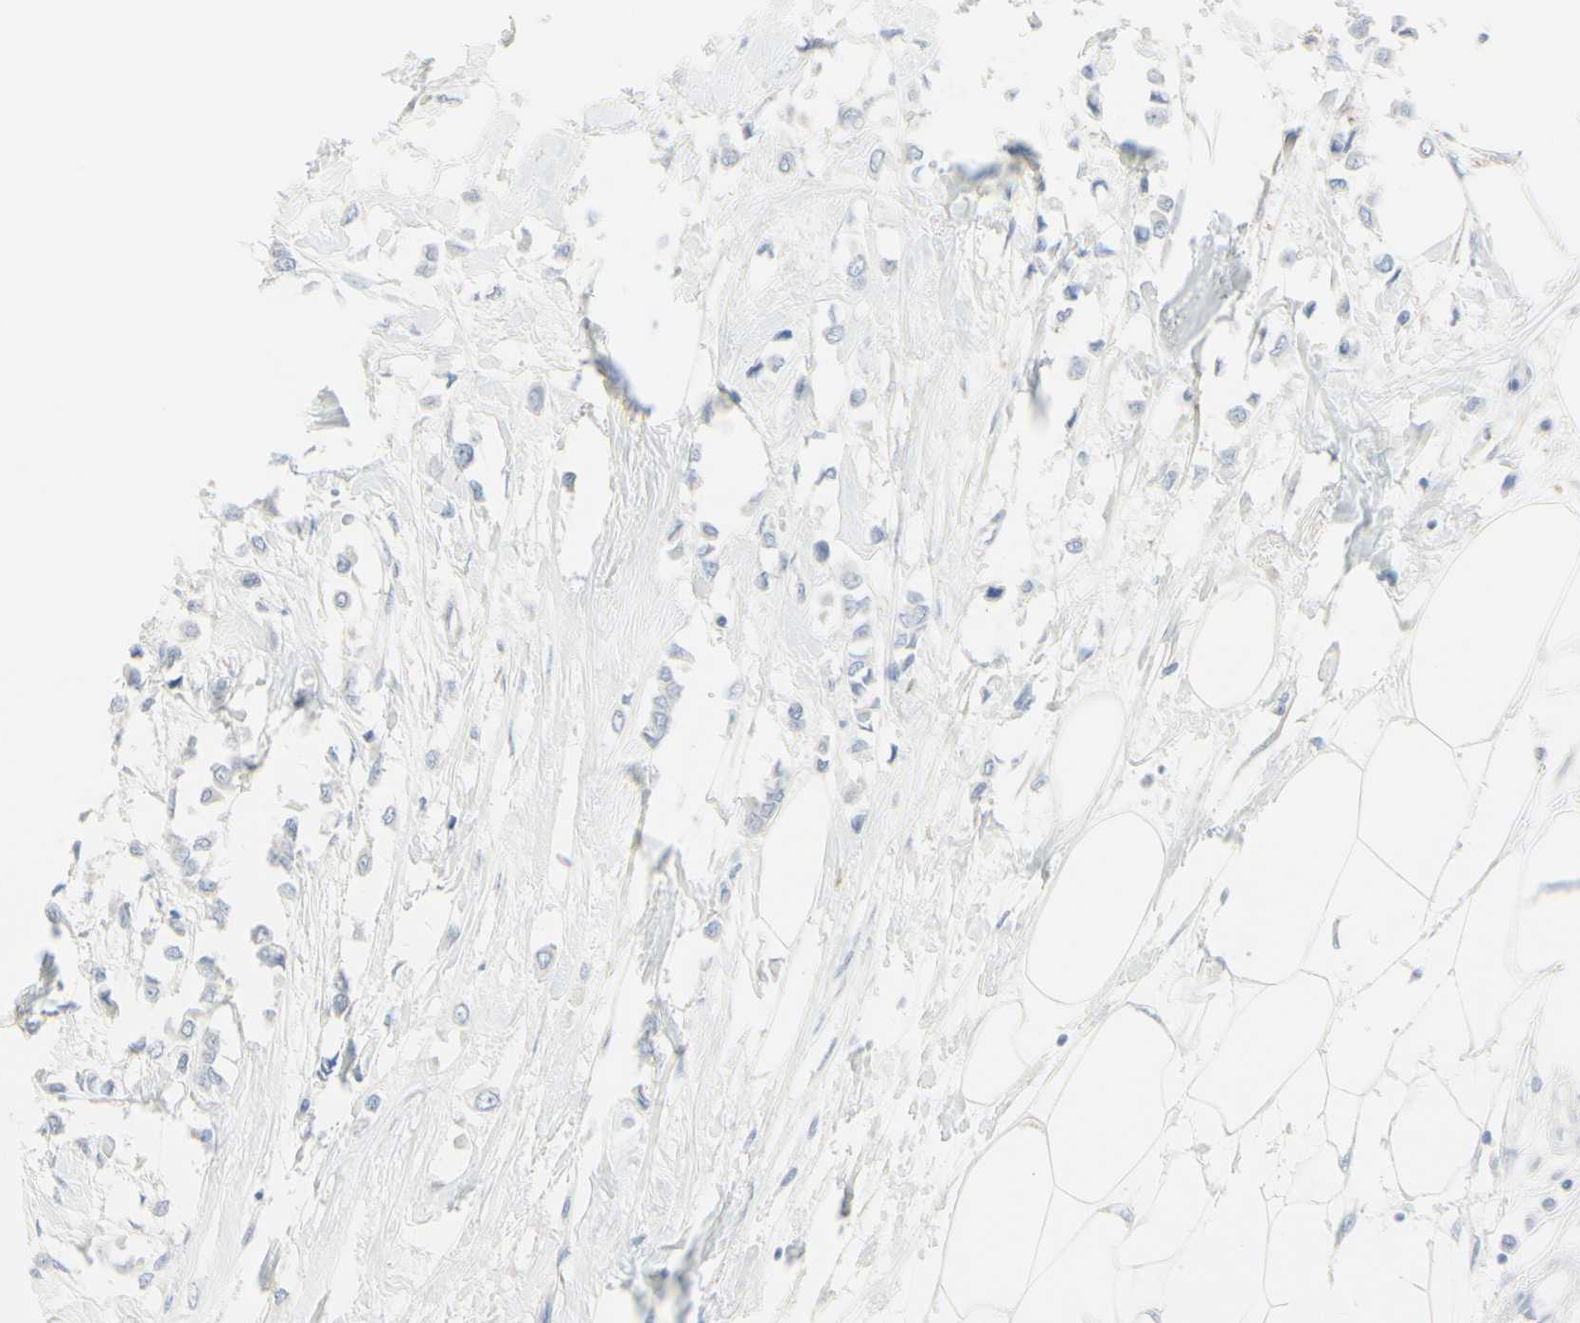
{"staining": {"intensity": "negative", "quantity": "none", "location": "none"}, "tissue": "breast cancer", "cell_type": "Tumor cells", "image_type": "cancer", "snomed": [{"axis": "morphology", "description": "Lobular carcinoma"}, {"axis": "topography", "description": "Breast"}], "caption": "IHC of human lobular carcinoma (breast) demonstrates no staining in tumor cells. The staining is performed using DAB brown chromogen with nuclei counter-stained in using hematoxylin.", "gene": "ENSG00000198211", "patient": {"sex": "female", "age": 51}}